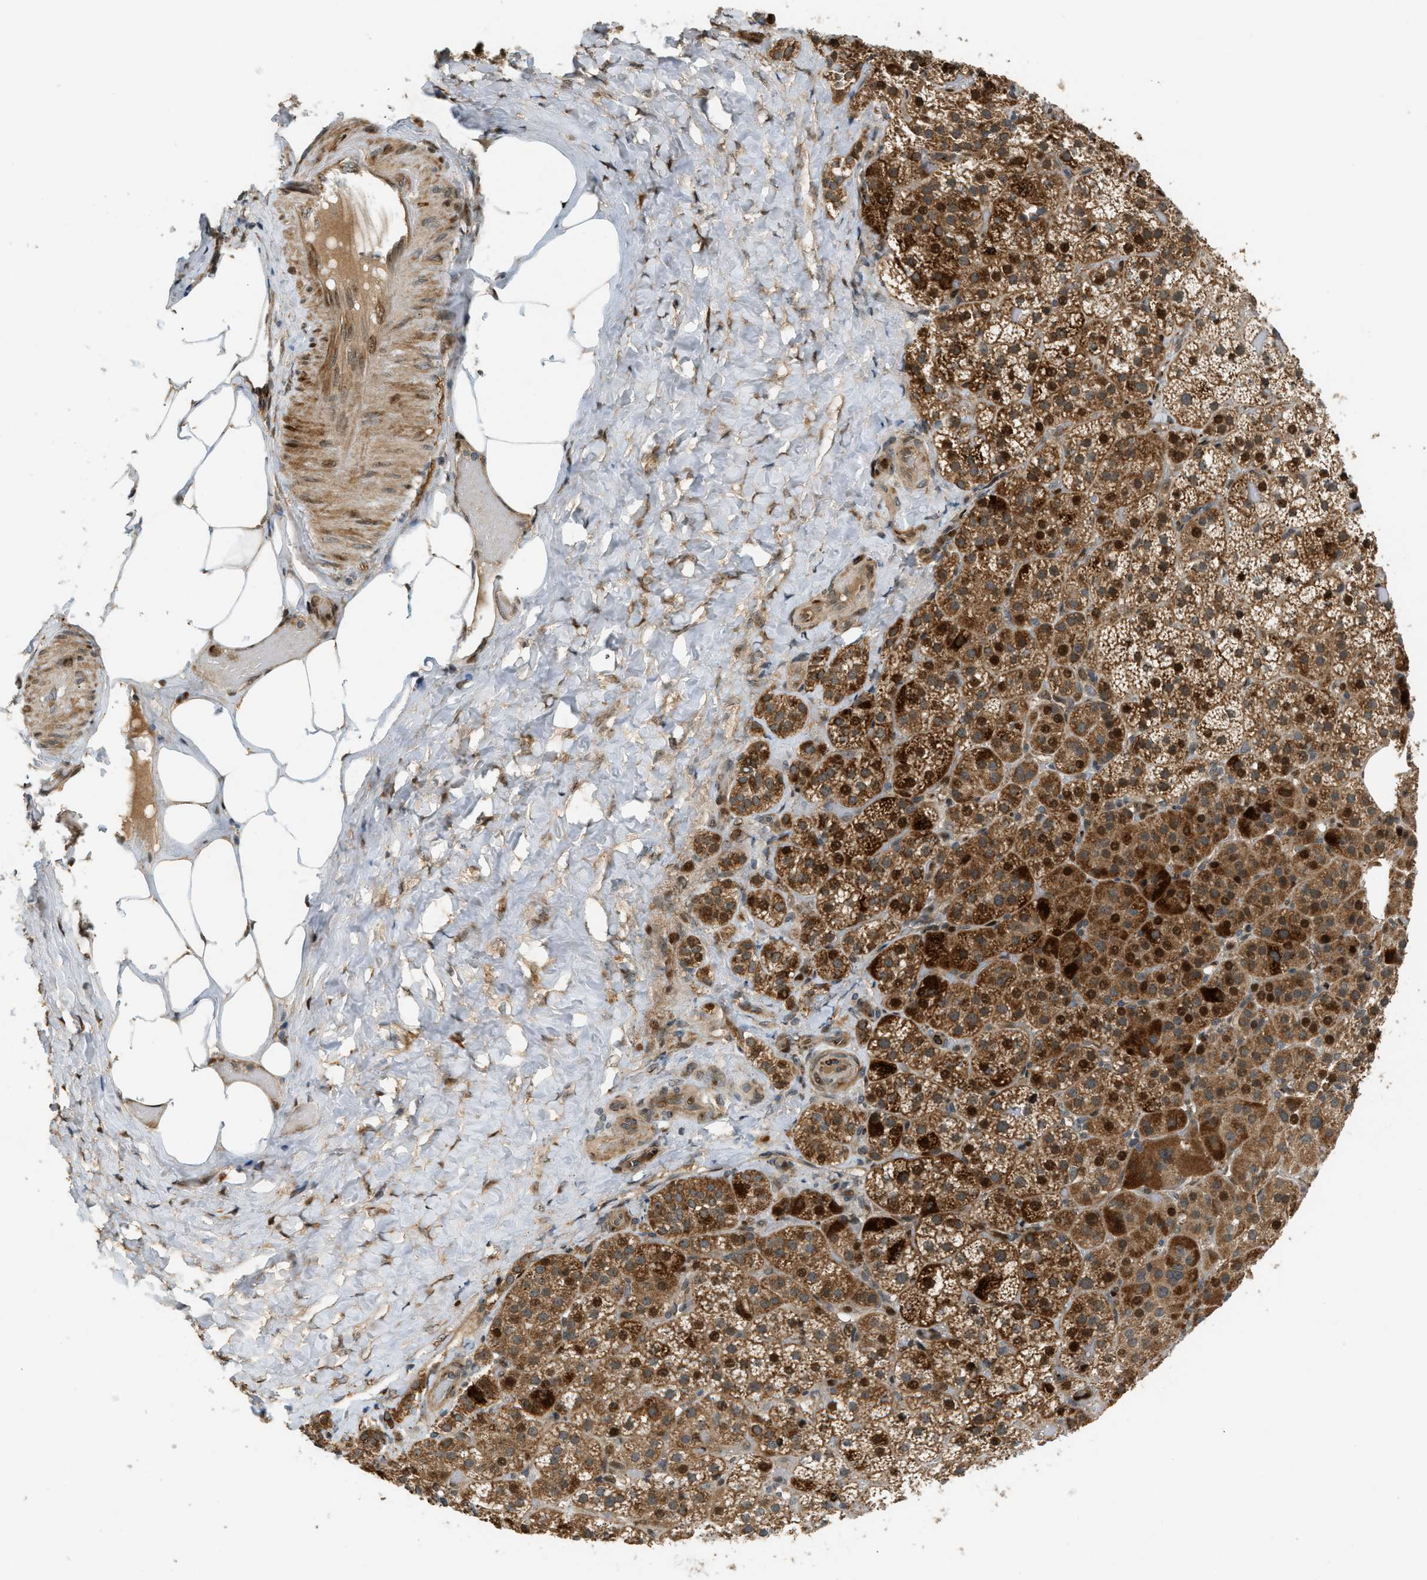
{"staining": {"intensity": "strong", "quantity": "25%-75%", "location": "cytoplasmic/membranous,nuclear"}, "tissue": "adrenal gland", "cell_type": "Glandular cells", "image_type": "normal", "snomed": [{"axis": "morphology", "description": "Normal tissue, NOS"}, {"axis": "topography", "description": "Adrenal gland"}], "caption": "This histopathology image shows IHC staining of benign human adrenal gland, with high strong cytoplasmic/membranous,nuclear staining in approximately 25%-75% of glandular cells.", "gene": "TRAPPC14", "patient": {"sex": "female", "age": 59}}